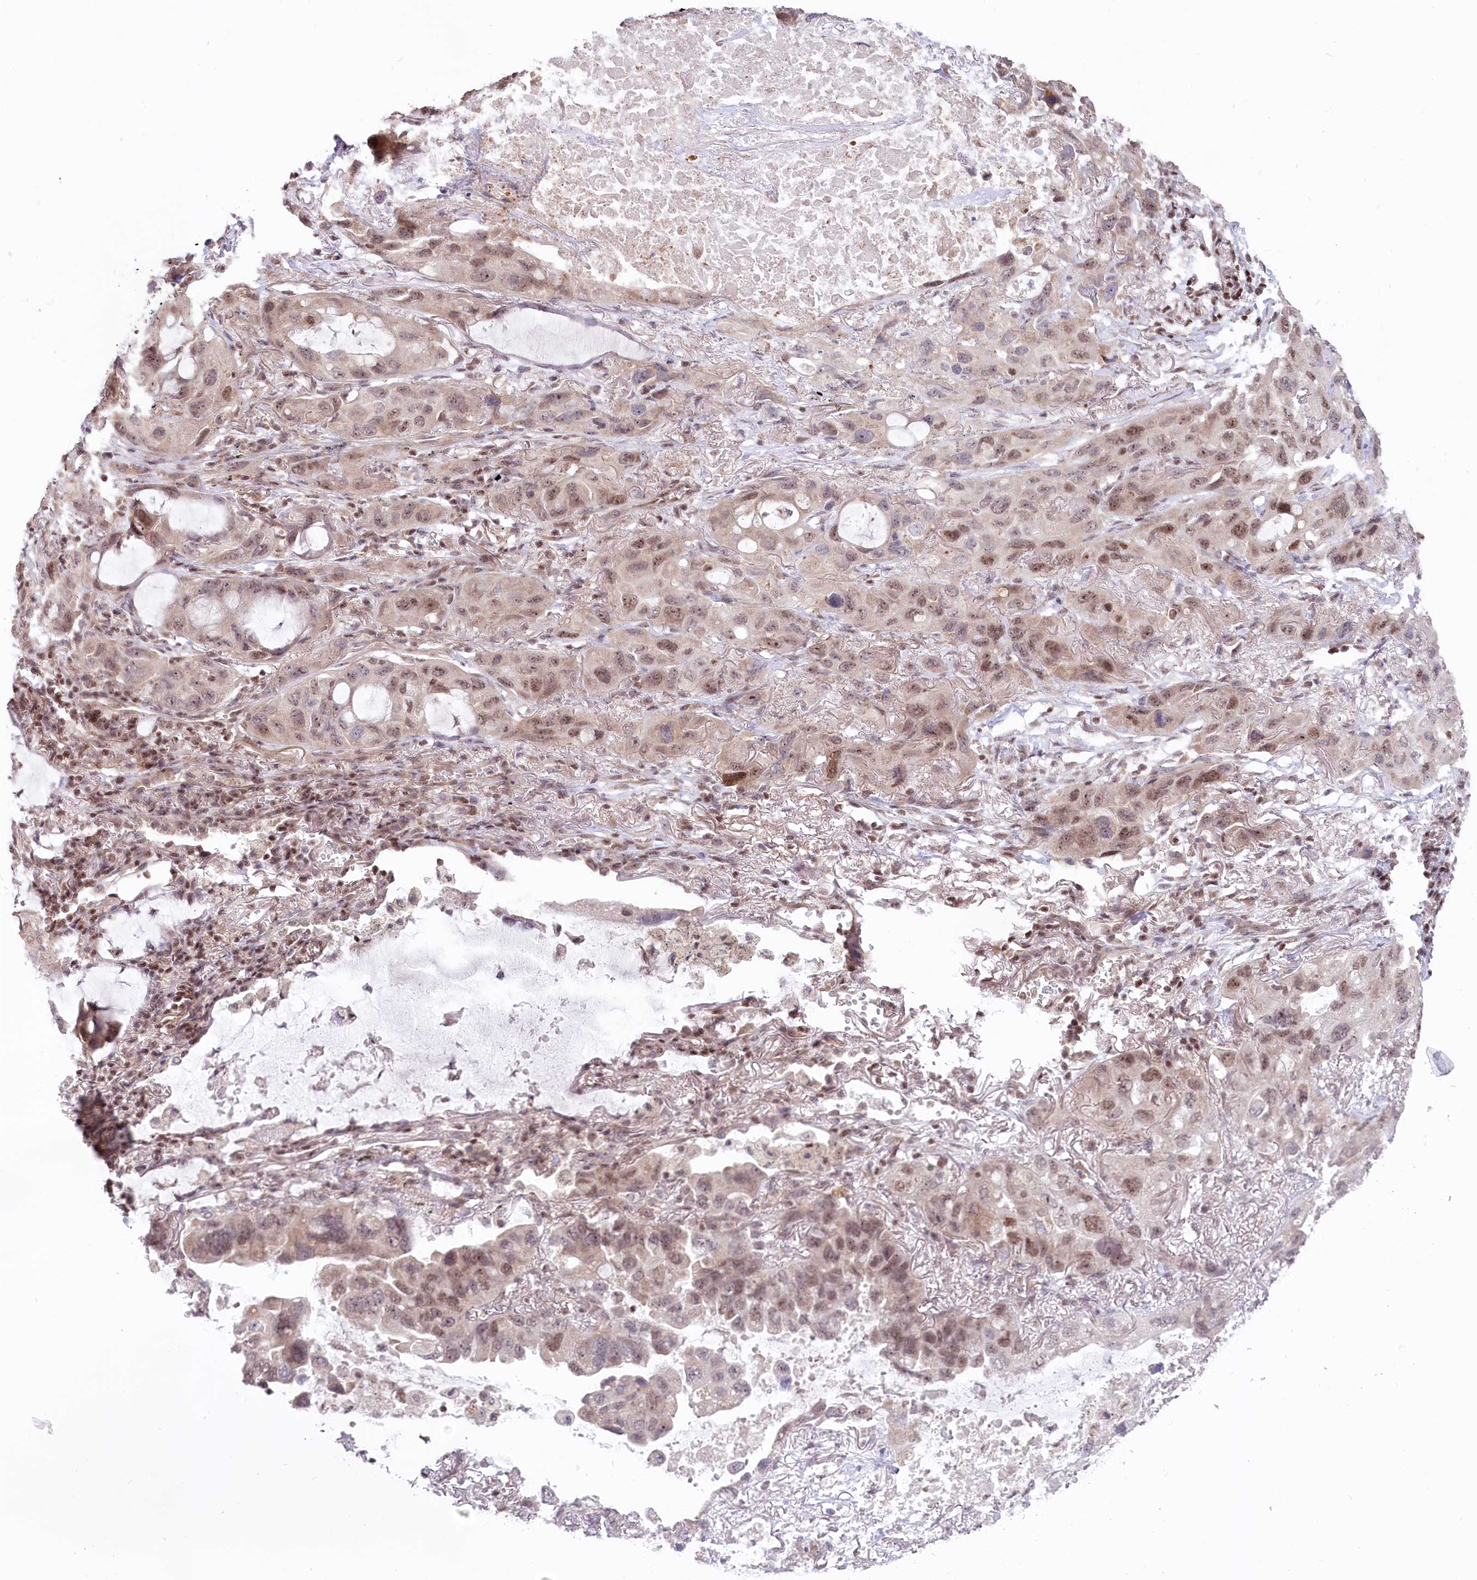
{"staining": {"intensity": "moderate", "quantity": ">75%", "location": "nuclear"}, "tissue": "lung cancer", "cell_type": "Tumor cells", "image_type": "cancer", "snomed": [{"axis": "morphology", "description": "Squamous cell carcinoma, NOS"}, {"axis": "topography", "description": "Lung"}], "caption": "Human lung squamous cell carcinoma stained for a protein (brown) demonstrates moderate nuclear positive staining in about >75% of tumor cells.", "gene": "CGGBP1", "patient": {"sex": "female", "age": 73}}